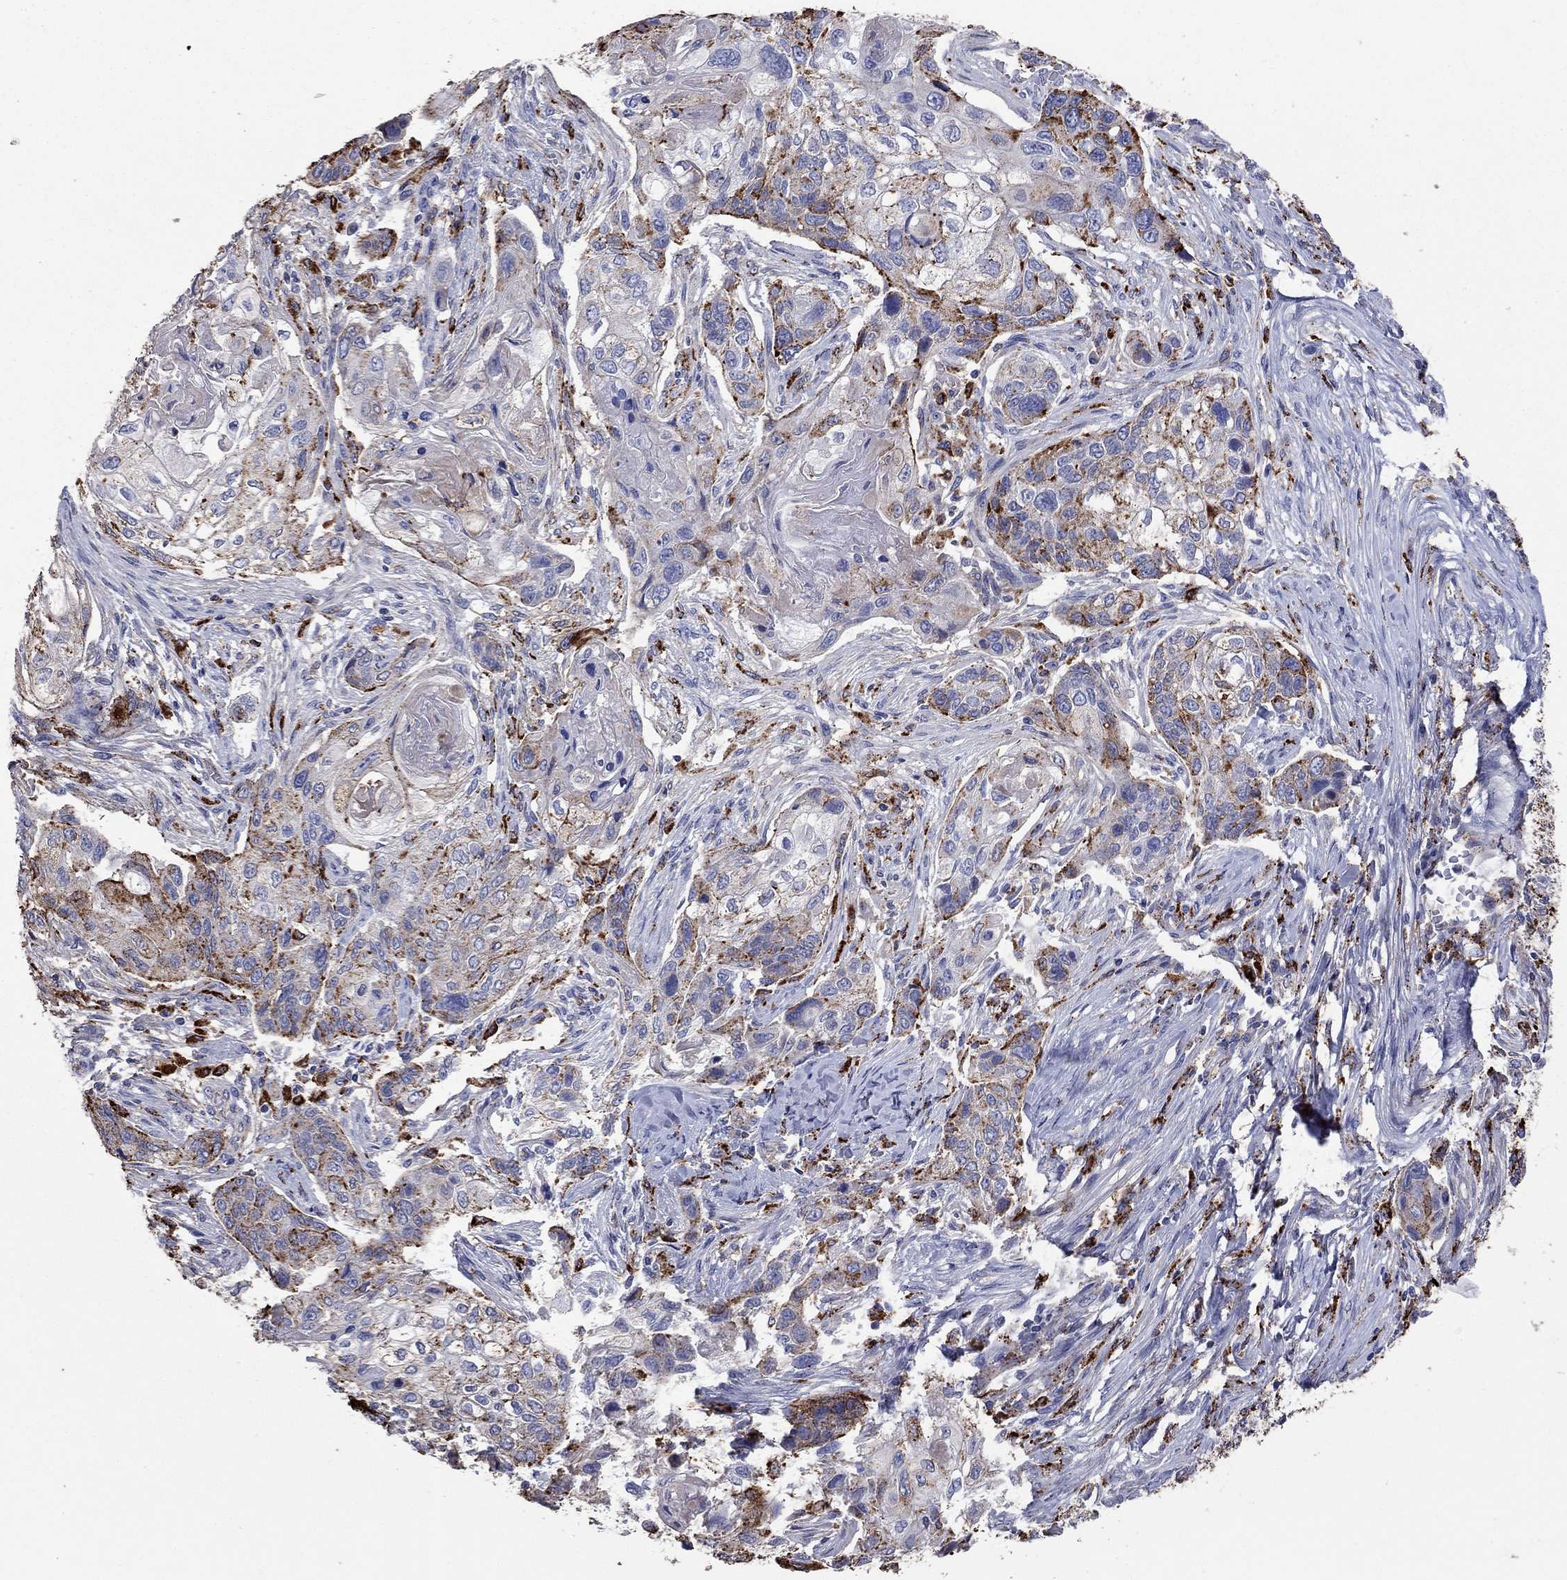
{"staining": {"intensity": "strong", "quantity": "<25%", "location": "cytoplasmic/membranous"}, "tissue": "lung cancer", "cell_type": "Tumor cells", "image_type": "cancer", "snomed": [{"axis": "morphology", "description": "Normal tissue, NOS"}, {"axis": "morphology", "description": "Squamous cell carcinoma, NOS"}, {"axis": "topography", "description": "Bronchus"}, {"axis": "topography", "description": "Lung"}], "caption": "Tumor cells demonstrate strong cytoplasmic/membranous expression in about <25% of cells in lung cancer (squamous cell carcinoma).", "gene": "CTSB", "patient": {"sex": "male", "age": 69}}